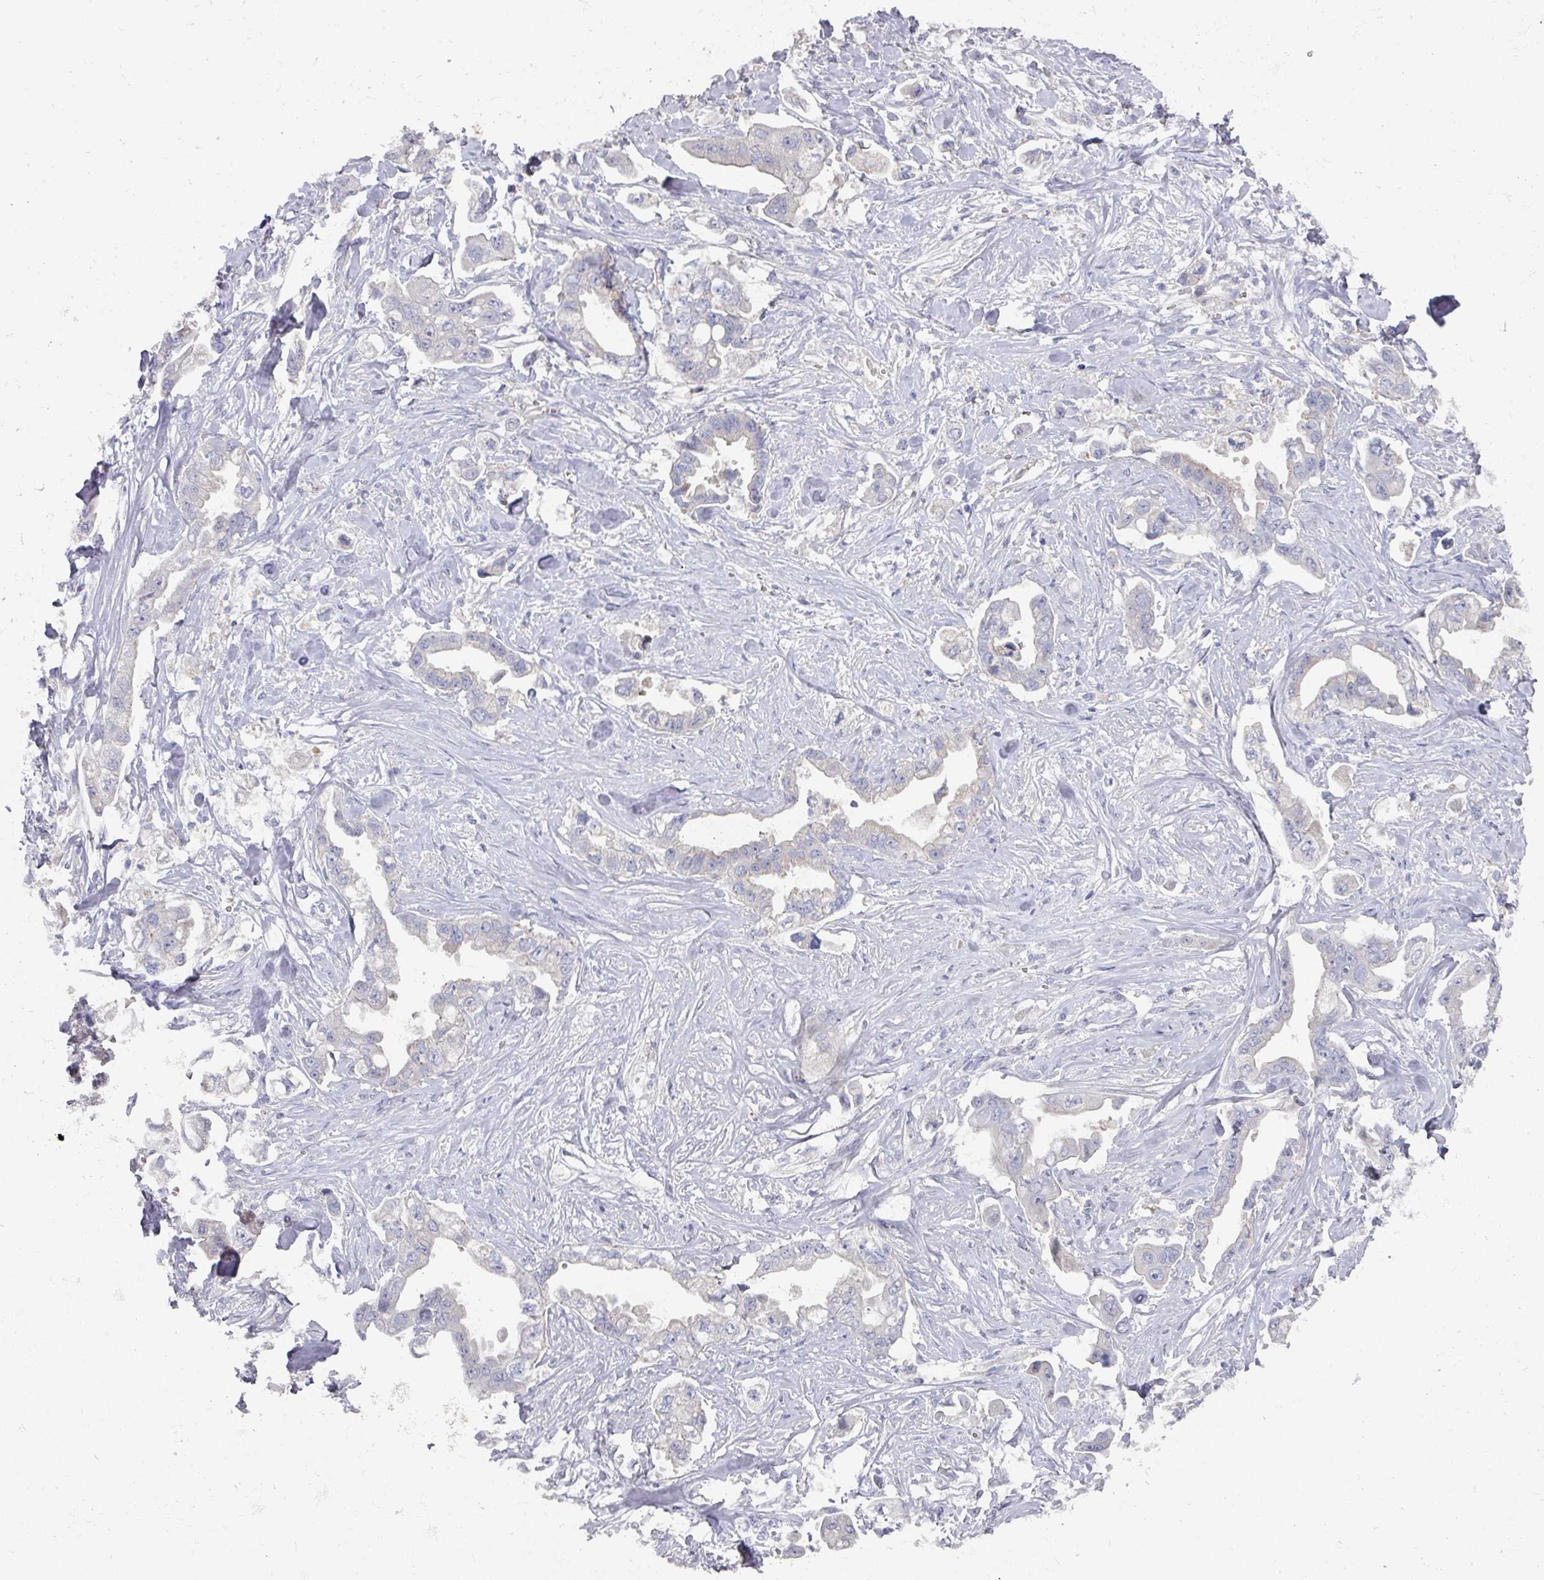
{"staining": {"intensity": "negative", "quantity": "none", "location": "none"}, "tissue": "stomach cancer", "cell_type": "Tumor cells", "image_type": "cancer", "snomed": [{"axis": "morphology", "description": "Adenocarcinoma, NOS"}, {"axis": "topography", "description": "Stomach"}], "caption": "The micrograph shows no significant positivity in tumor cells of stomach cancer. (Immunohistochemistry (ihc), brightfield microscopy, high magnification).", "gene": "NT5C1A", "patient": {"sex": "male", "age": 62}}